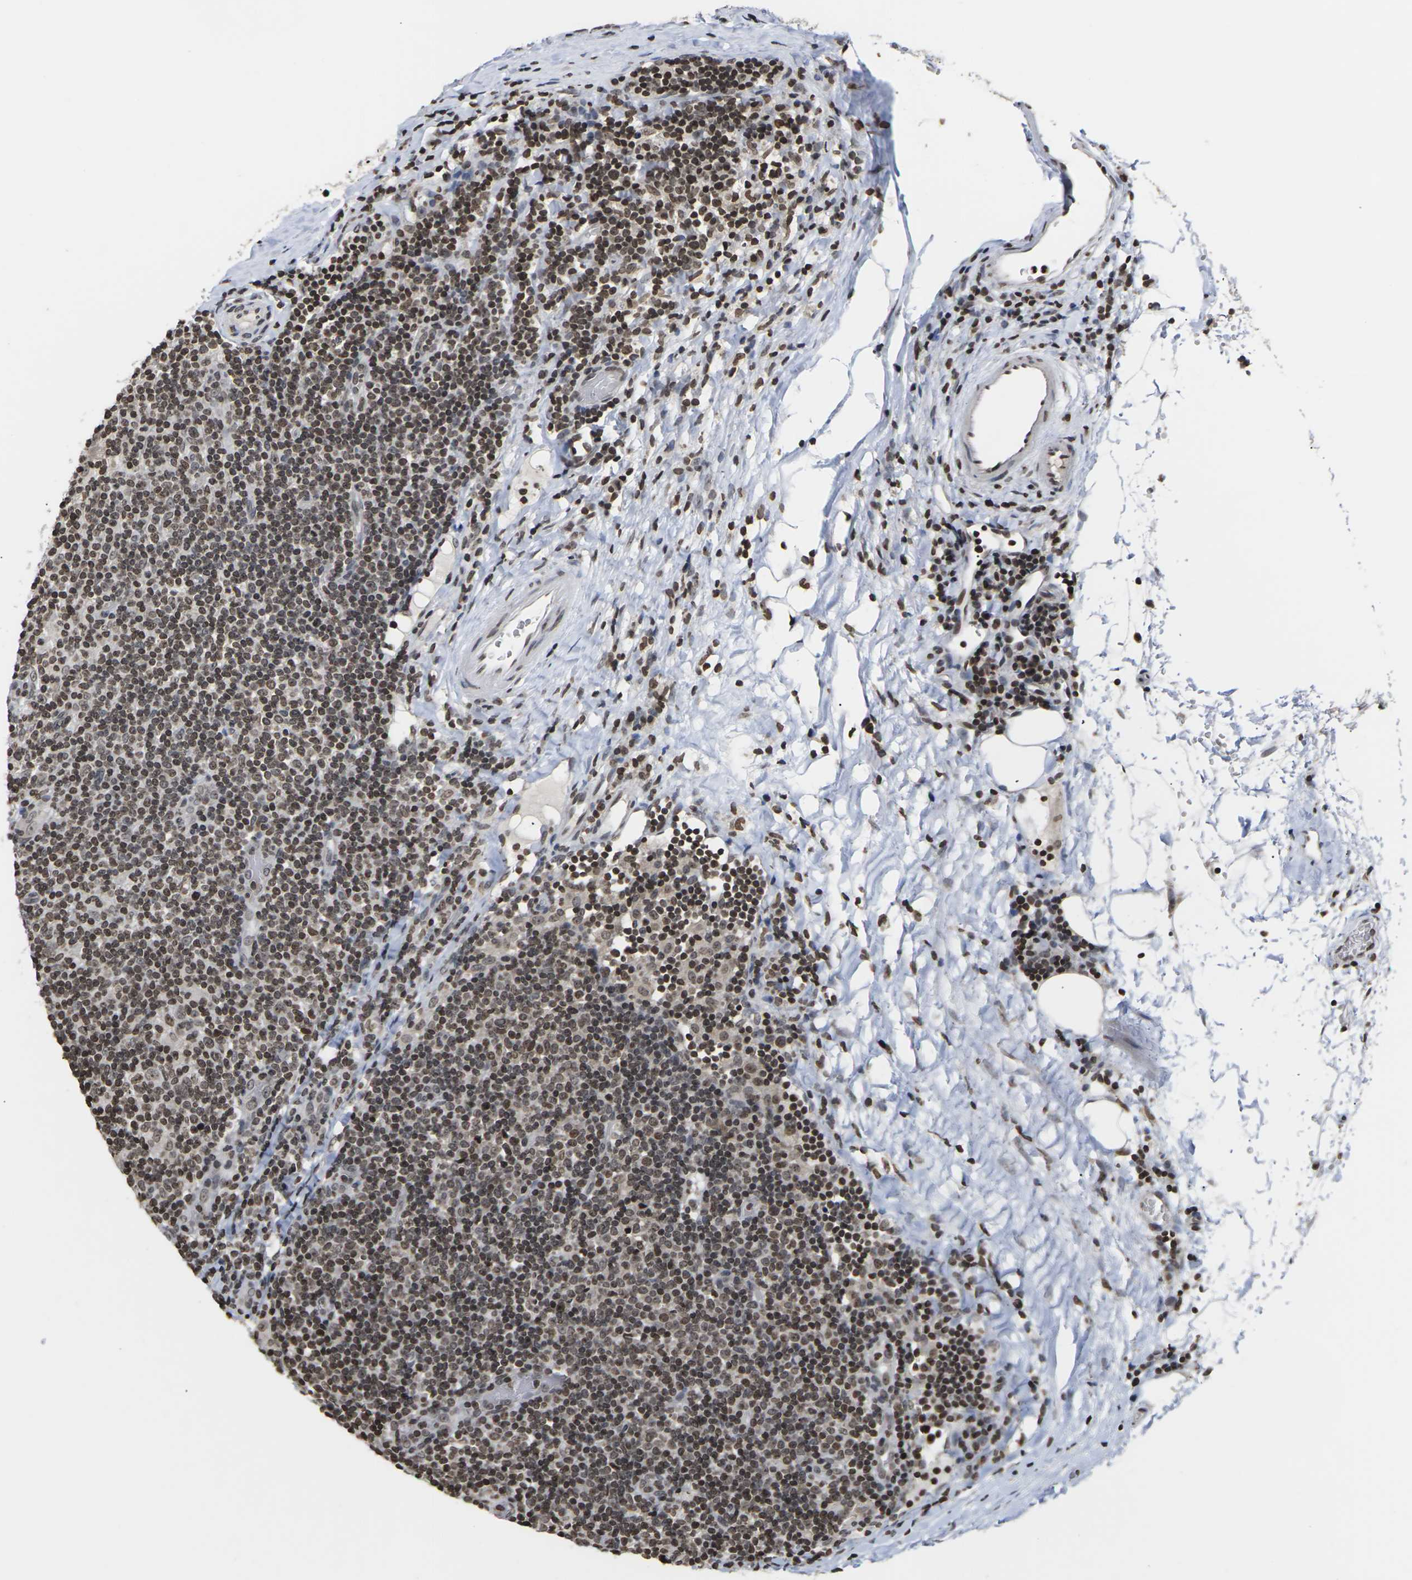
{"staining": {"intensity": "moderate", "quantity": "25%-75%", "location": "nuclear"}, "tissue": "lymphoma", "cell_type": "Tumor cells", "image_type": "cancer", "snomed": [{"axis": "morphology", "description": "Hodgkin's disease, NOS"}, {"axis": "topography", "description": "Lymph node"}], "caption": "Hodgkin's disease was stained to show a protein in brown. There is medium levels of moderate nuclear staining in about 25%-75% of tumor cells.", "gene": "ETV5", "patient": {"sex": "female", "age": 57}}